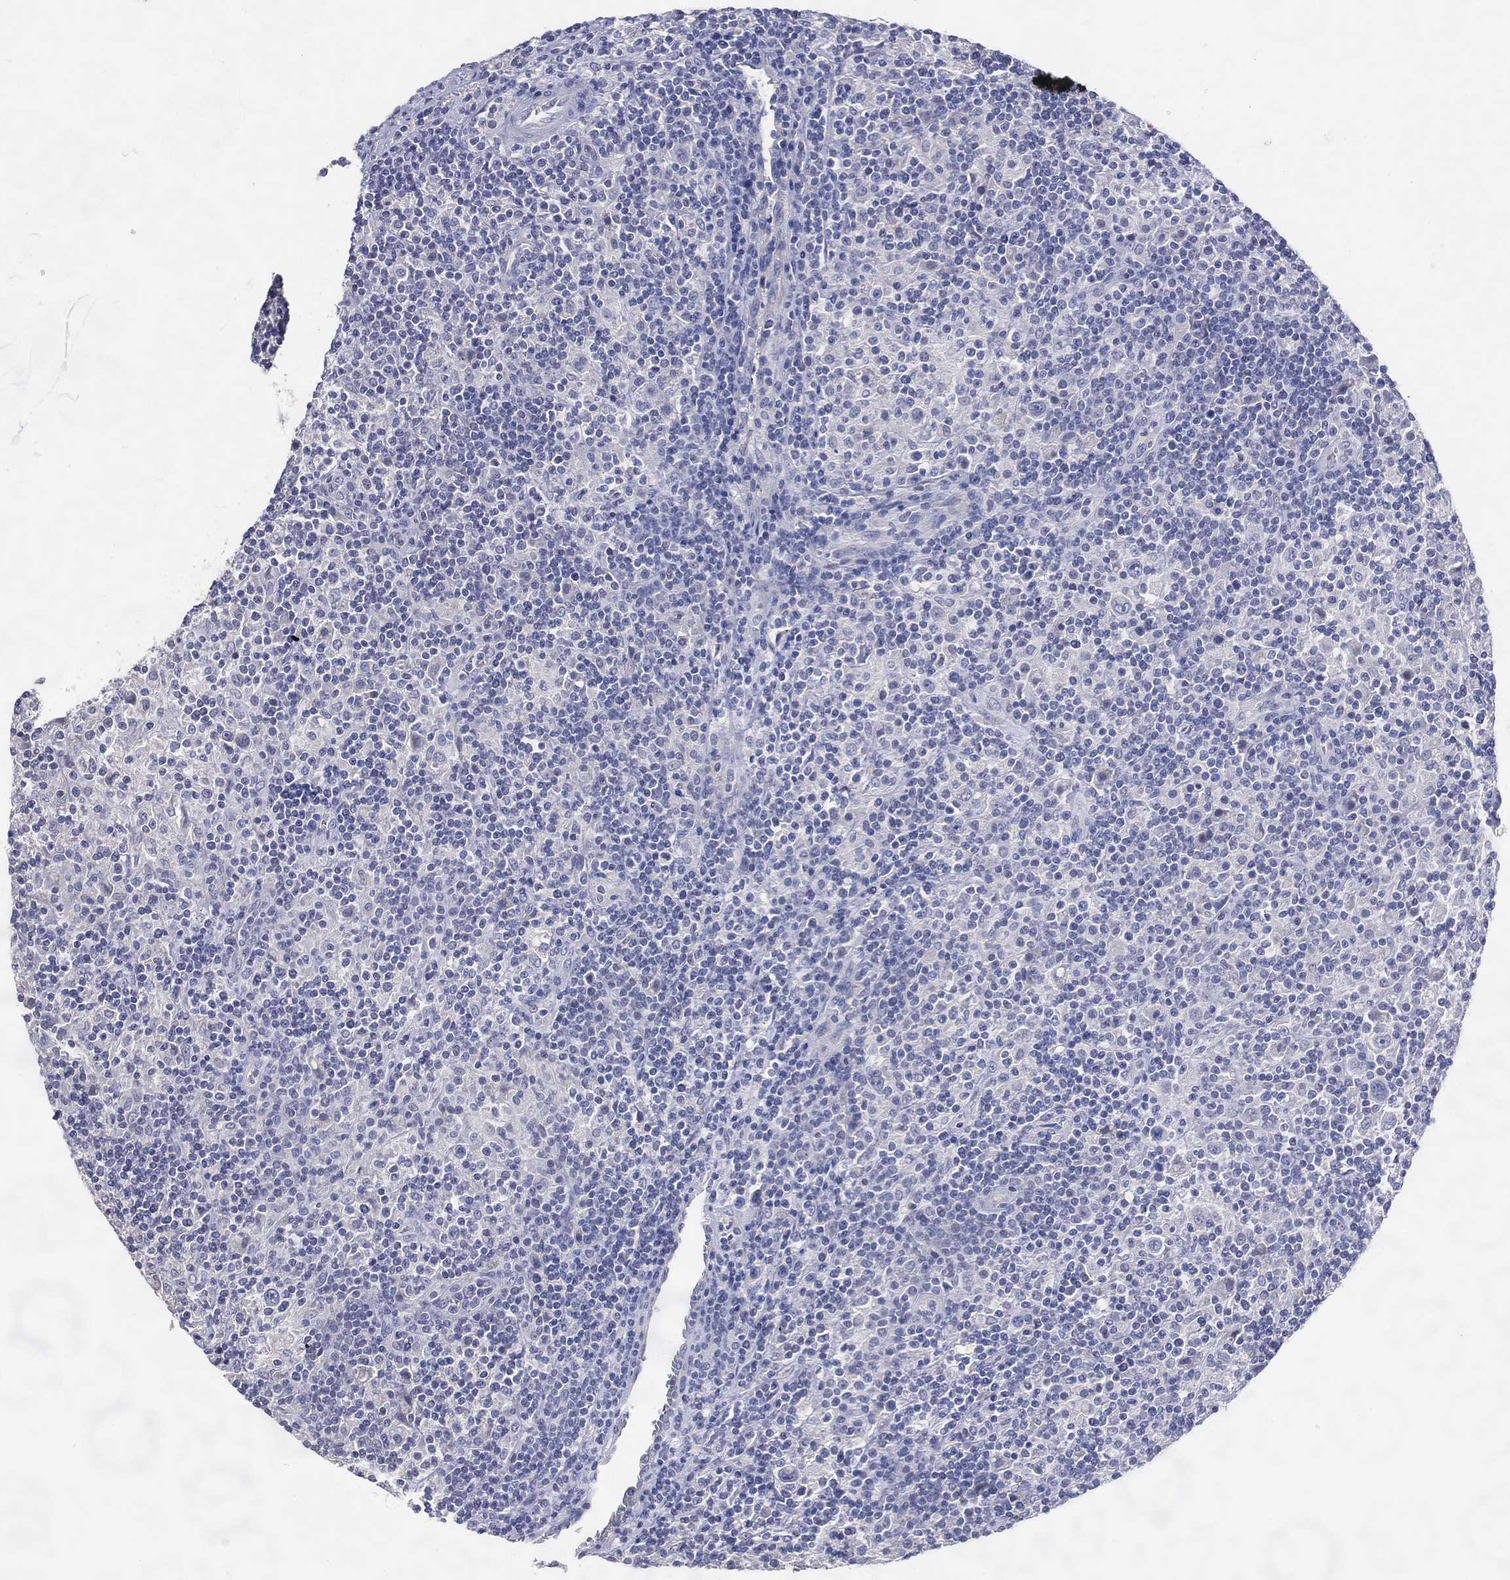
{"staining": {"intensity": "negative", "quantity": "none", "location": "none"}, "tissue": "lymphoma", "cell_type": "Tumor cells", "image_type": "cancer", "snomed": [{"axis": "morphology", "description": "Hodgkin's disease, NOS"}, {"axis": "topography", "description": "Lymph node"}], "caption": "There is no significant staining in tumor cells of lymphoma. The staining was performed using DAB to visualize the protein expression in brown, while the nuclei were stained in blue with hematoxylin (Magnification: 20x).", "gene": "DNAH6", "patient": {"sex": "male", "age": 70}}